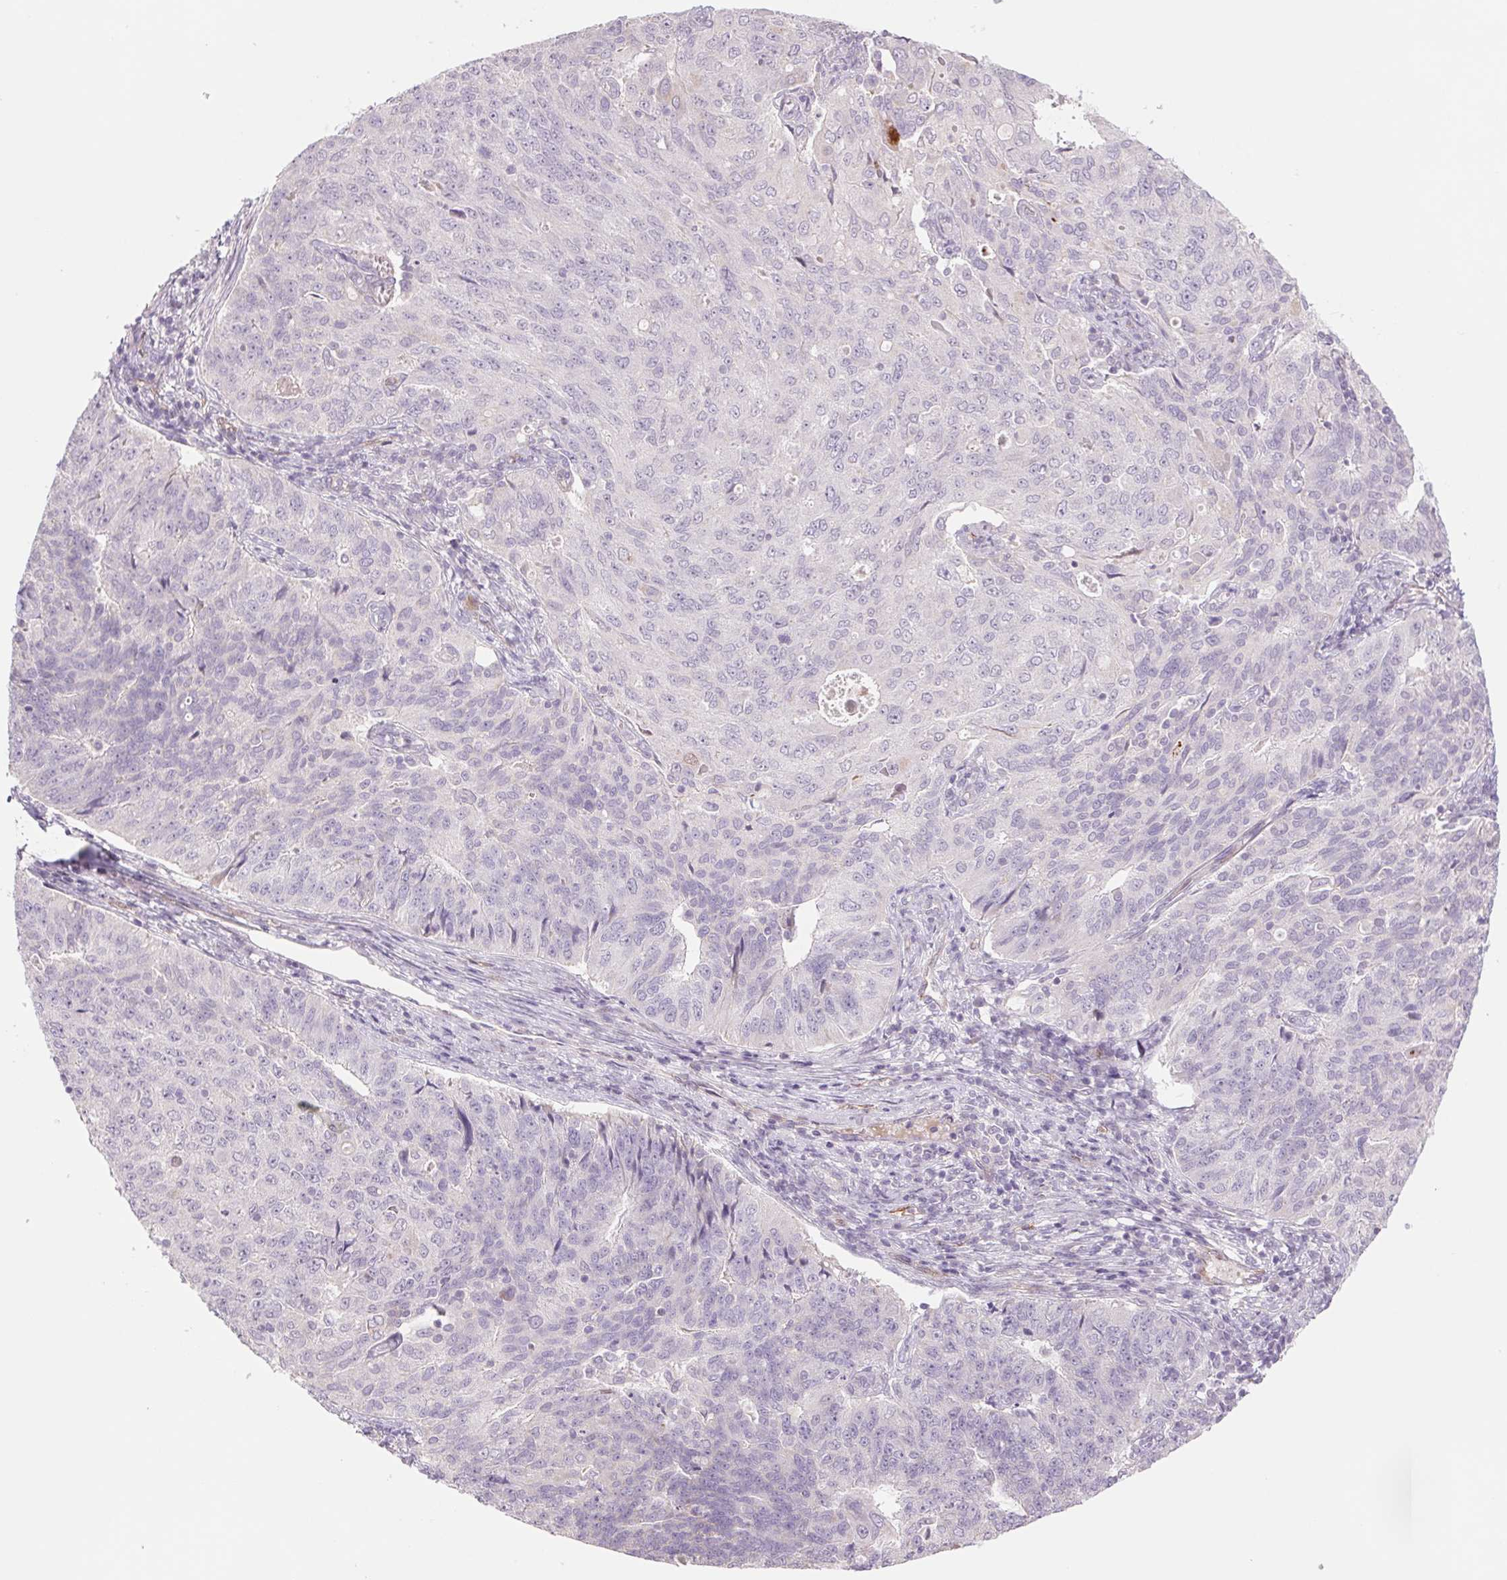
{"staining": {"intensity": "negative", "quantity": "none", "location": "none"}, "tissue": "endometrial cancer", "cell_type": "Tumor cells", "image_type": "cancer", "snomed": [{"axis": "morphology", "description": "Adenocarcinoma, NOS"}, {"axis": "topography", "description": "Endometrium"}], "caption": "Immunohistochemistry of human endometrial cancer (adenocarcinoma) displays no expression in tumor cells.", "gene": "MS4A13", "patient": {"sex": "female", "age": 43}}